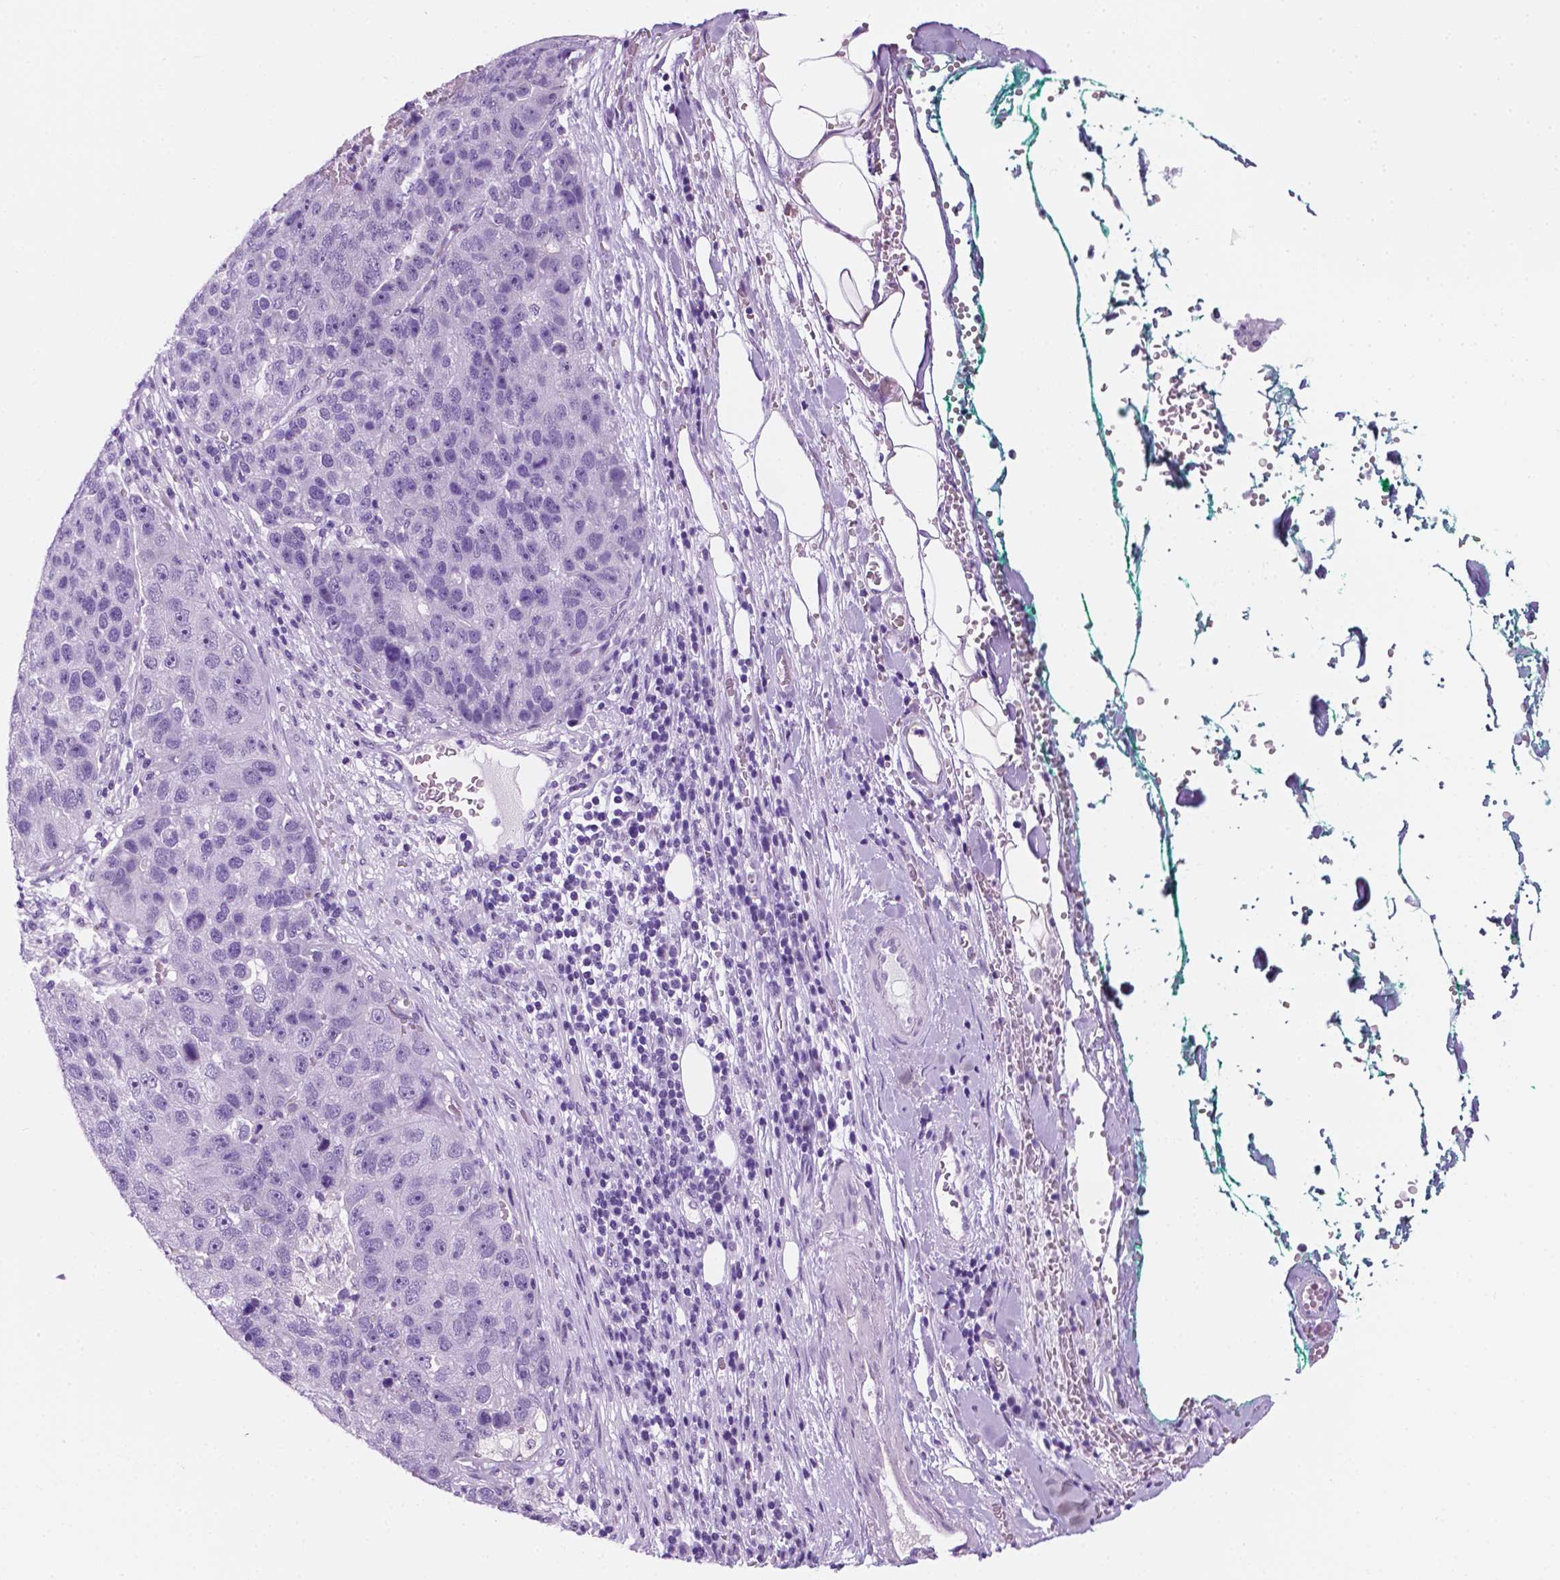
{"staining": {"intensity": "negative", "quantity": "none", "location": "none"}, "tissue": "pancreatic cancer", "cell_type": "Tumor cells", "image_type": "cancer", "snomed": [{"axis": "morphology", "description": "Adenocarcinoma, NOS"}, {"axis": "topography", "description": "Pancreas"}], "caption": "Micrograph shows no protein expression in tumor cells of pancreatic cancer (adenocarcinoma) tissue.", "gene": "PPL", "patient": {"sex": "female", "age": 61}}